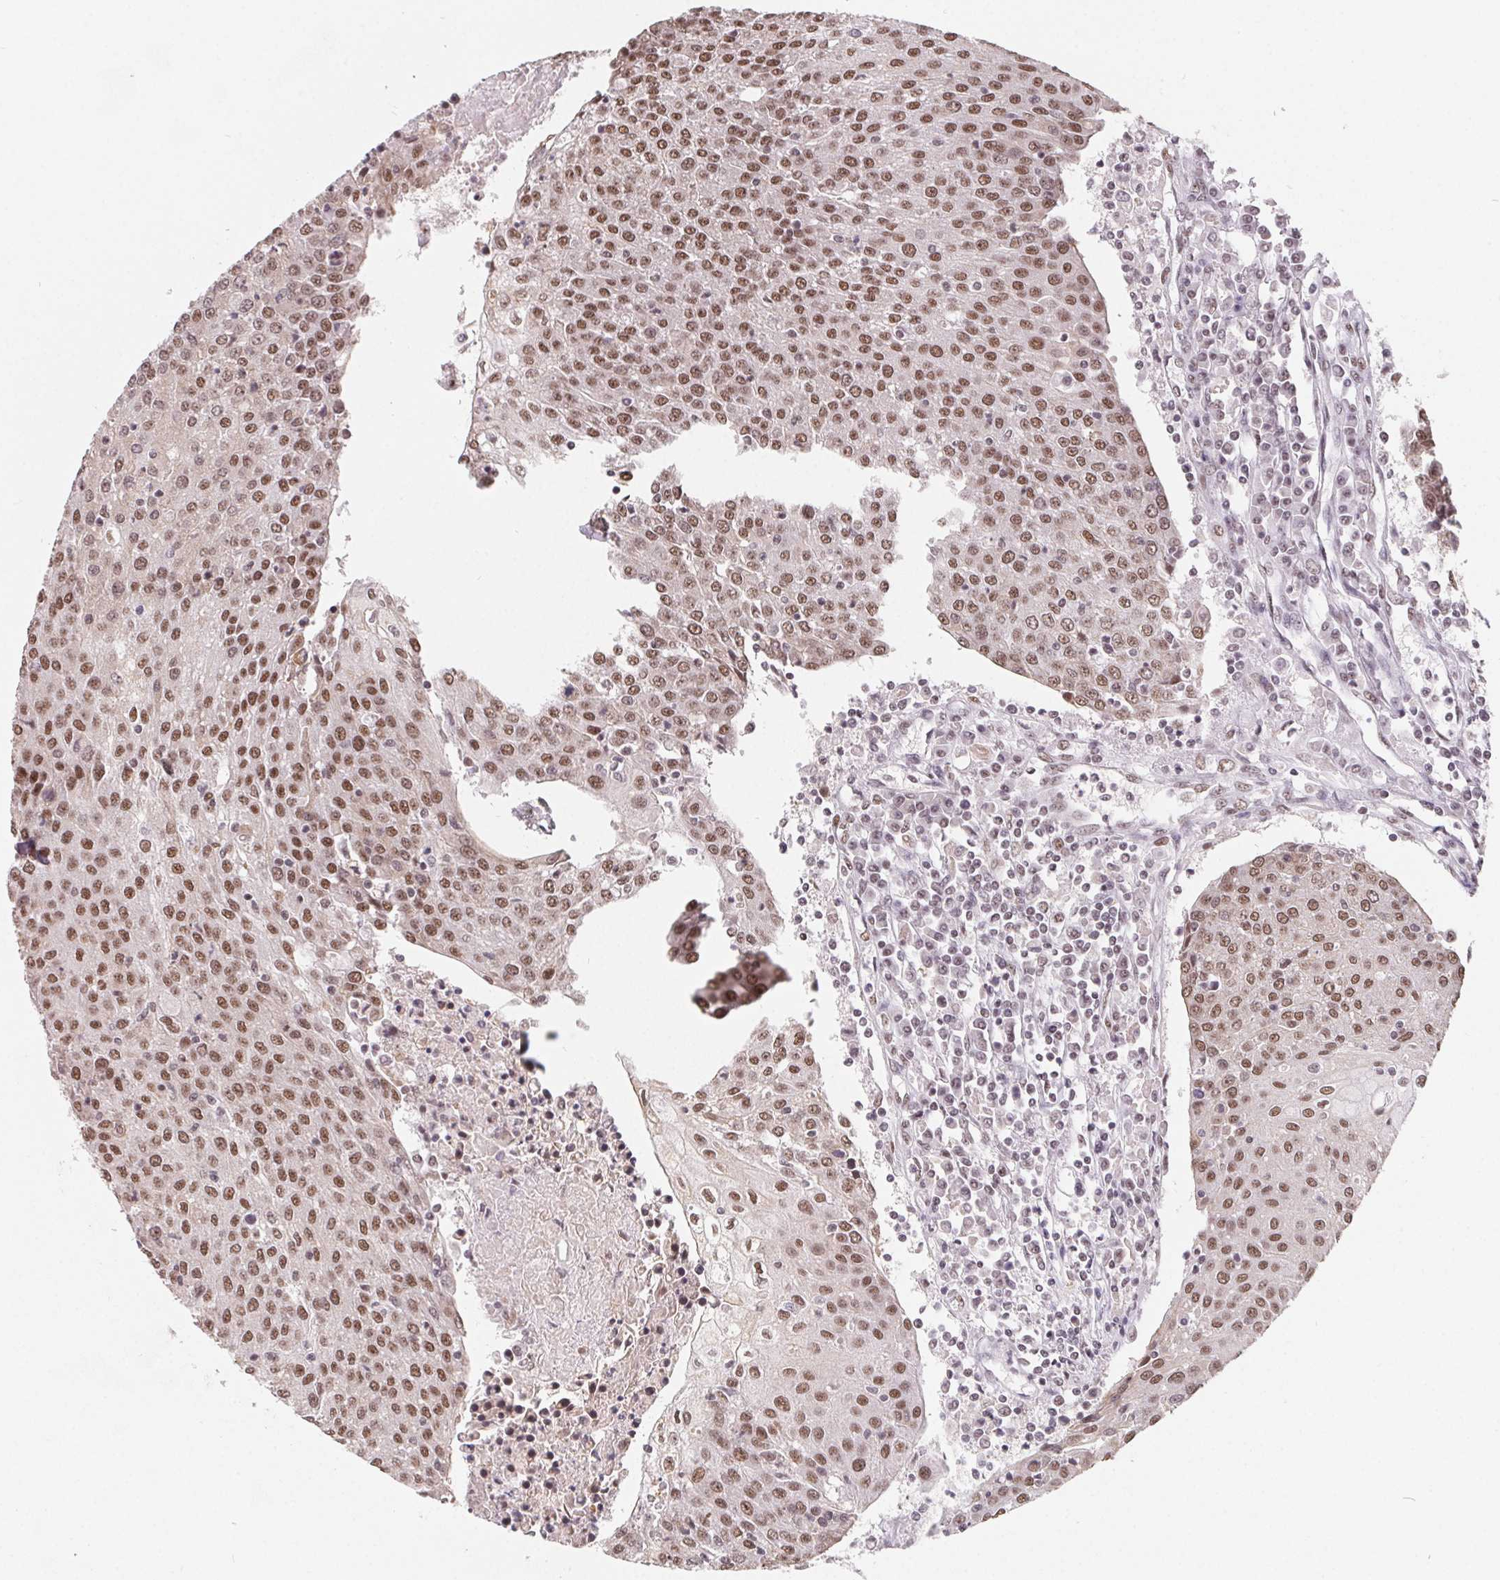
{"staining": {"intensity": "moderate", "quantity": ">75%", "location": "nuclear"}, "tissue": "urothelial cancer", "cell_type": "Tumor cells", "image_type": "cancer", "snomed": [{"axis": "morphology", "description": "Urothelial carcinoma, High grade"}, {"axis": "topography", "description": "Urinary bladder"}], "caption": "An image of high-grade urothelial carcinoma stained for a protein exhibits moderate nuclear brown staining in tumor cells. (Stains: DAB in brown, nuclei in blue, Microscopy: brightfield microscopy at high magnification).", "gene": "TCERG1", "patient": {"sex": "female", "age": 85}}